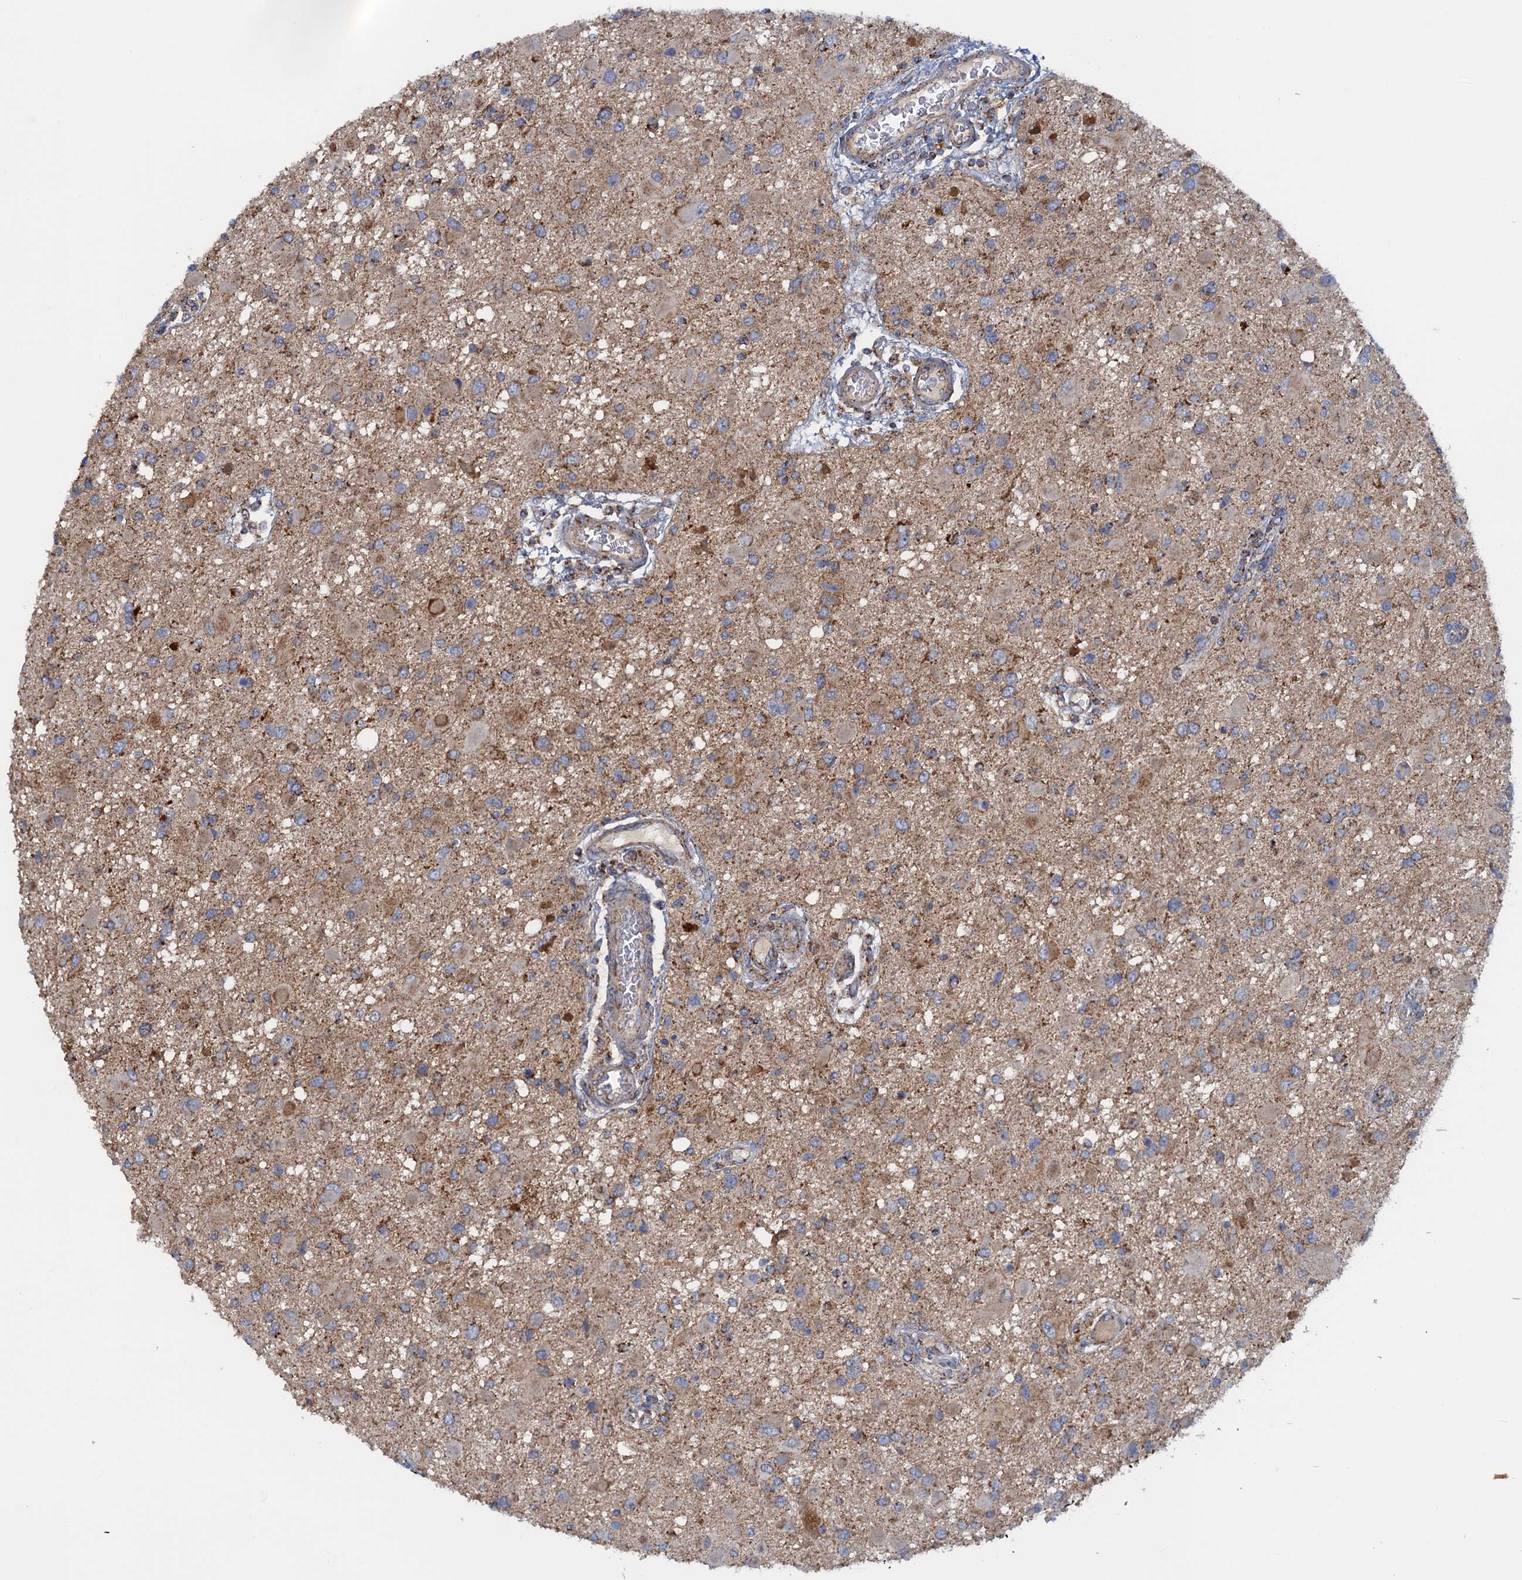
{"staining": {"intensity": "moderate", "quantity": ">75%", "location": "cytoplasmic/membranous"}, "tissue": "glioma", "cell_type": "Tumor cells", "image_type": "cancer", "snomed": [{"axis": "morphology", "description": "Glioma, malignant, High grade"}, {"axis": "topography", "description": "Brain"}], "caption": "Moderate cytoplasmic/membranous staining for a protein is seen in approximately >75% of tumor cells of glioma using immunohistochemistry.", "gene": "GTPBP3", "patient": {"sex": "male", "age": 53}}